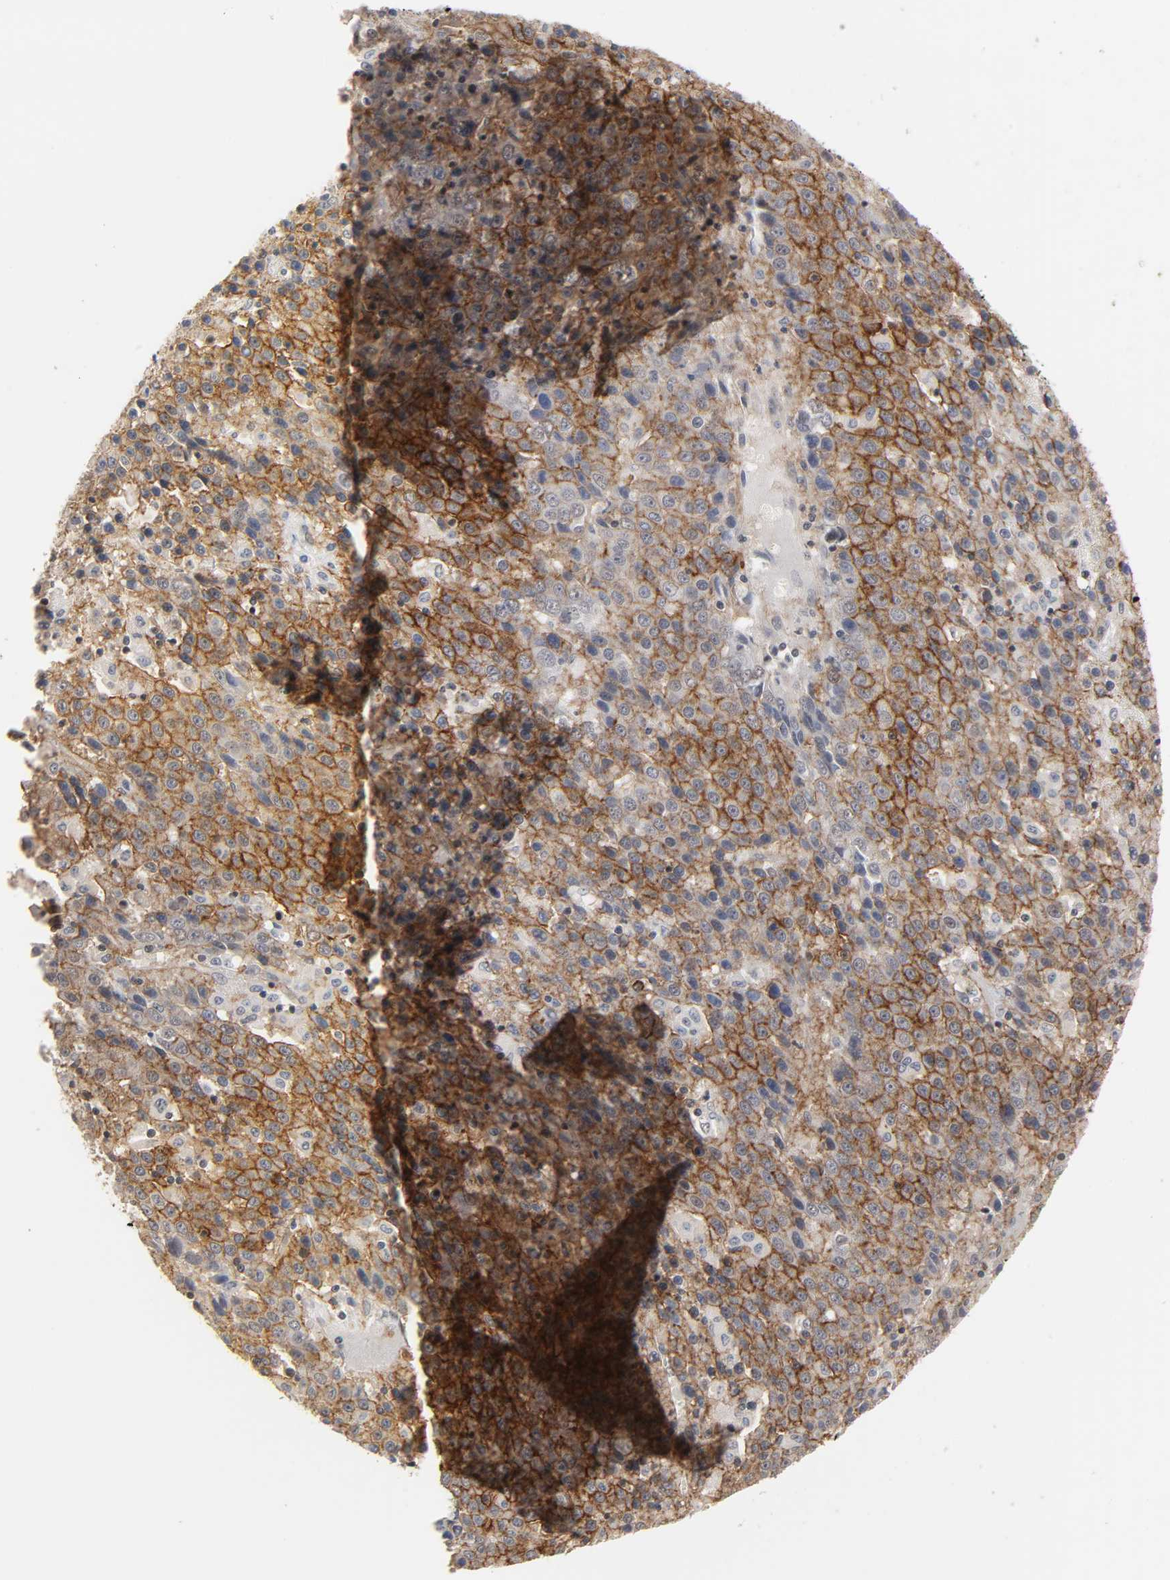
{"staining": {"intensity": "strong", "quantity": ">75%", "location": "cytoplasmic/membranous"}, "tissue": "liver cancer", "cell_type": "Tumor cells", "image_type": "cancer", "snomed": [{"axis": "morphology", "description": "Carcinoma, Hepatocellular, NOS"}, {"axis": "topography", "description": "Liver"}], "caption": "Human liver cancer stained with a protein marker displays strong staining in tumor cells.", "gene": "HTR1E", "patient": {"sex": "female", "age": 53}}